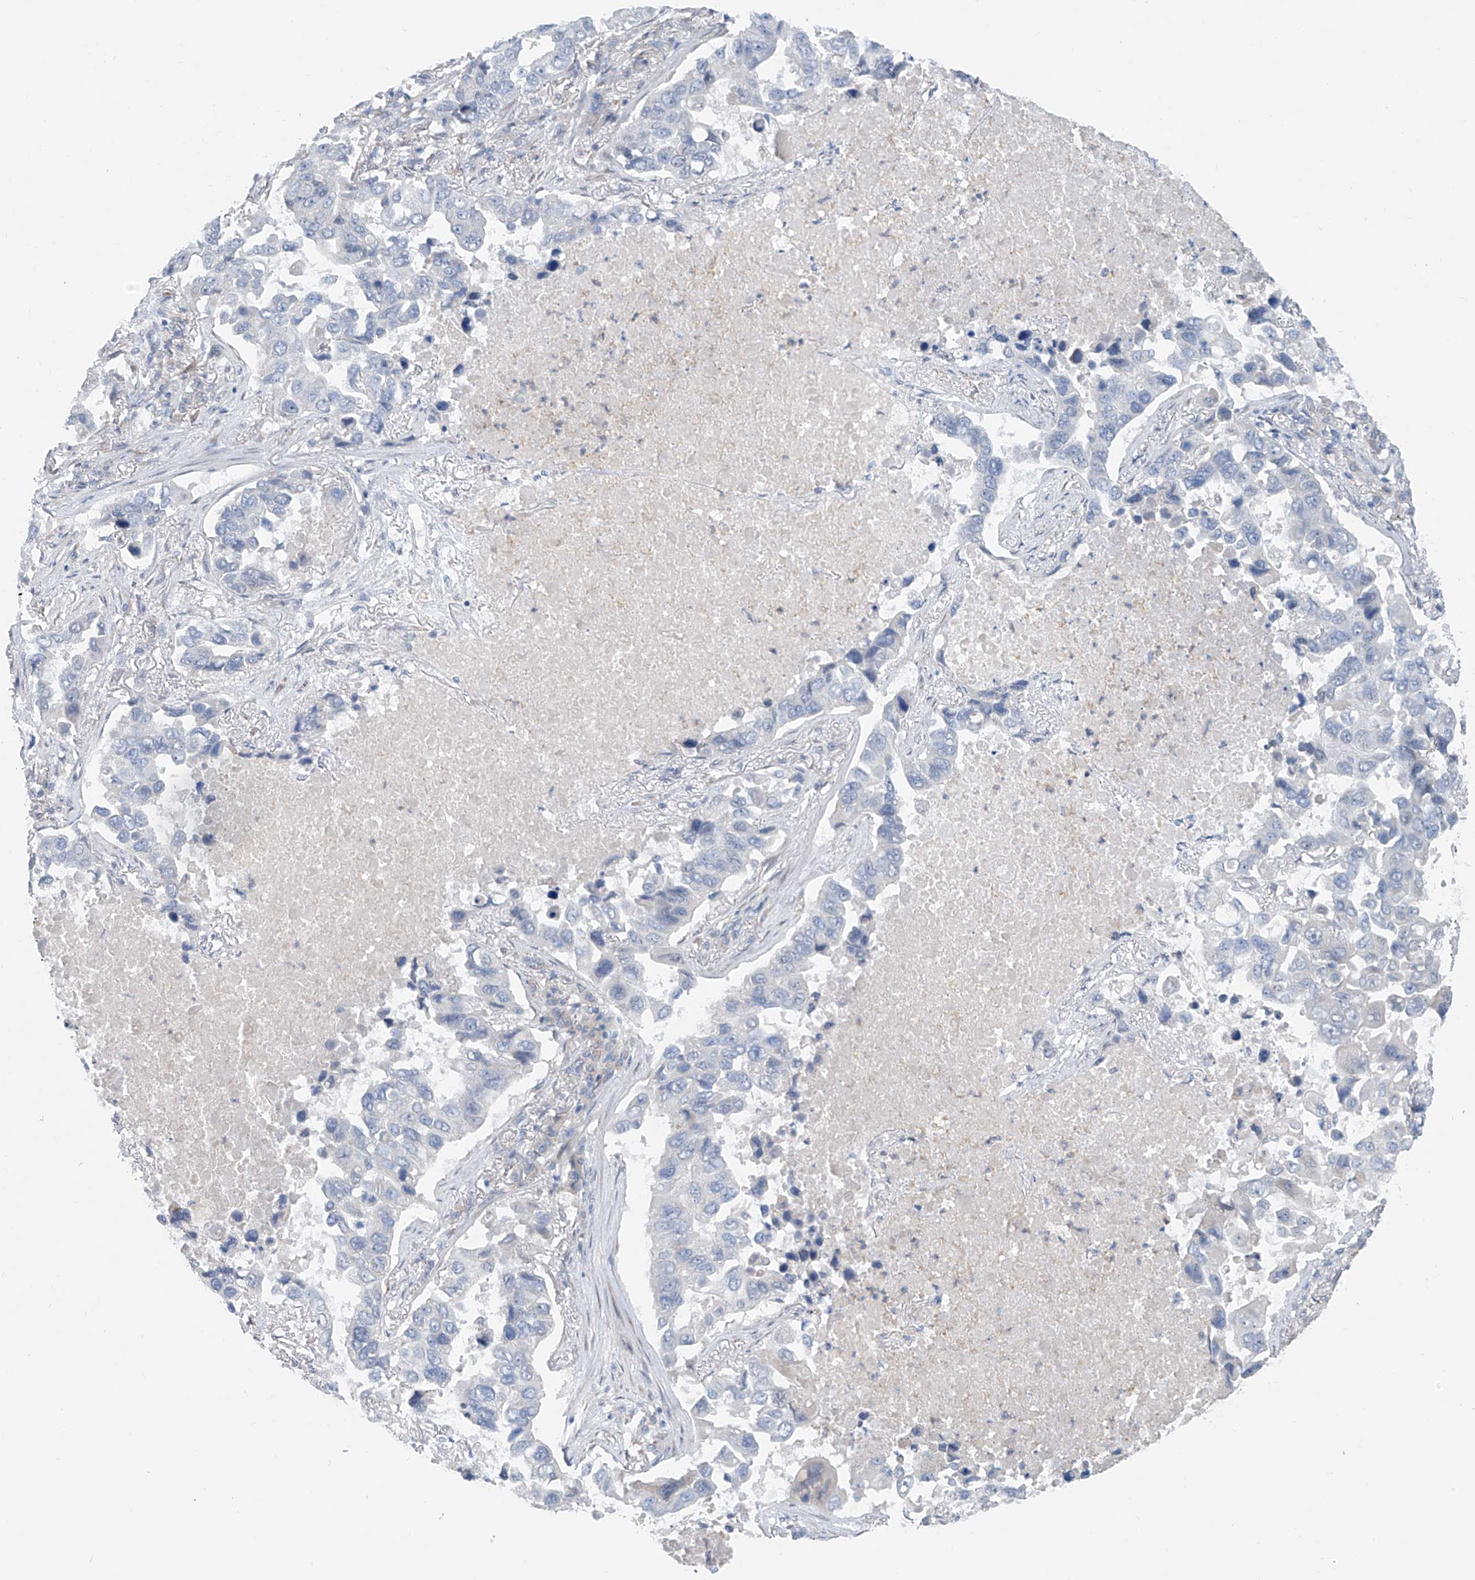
{"staining": {"intensity": "negative", "quantity": "none", "location": "none"}, "tissue": "lung cancer", "cell_type": "Tumor cells", "image_type": "cancer", "snomed": [{"axis": "morphology", "description": "Adenocarcinoma, NOS"}, {"axis": "topography", "description": "Lung"}], "caption": "Lung adenocarcinoma was stained to show a protein in brown. There is no significant positivity in tumor cells.", "gene": "CYP4V2", "patient": {"sex": "male", "age": 64}}